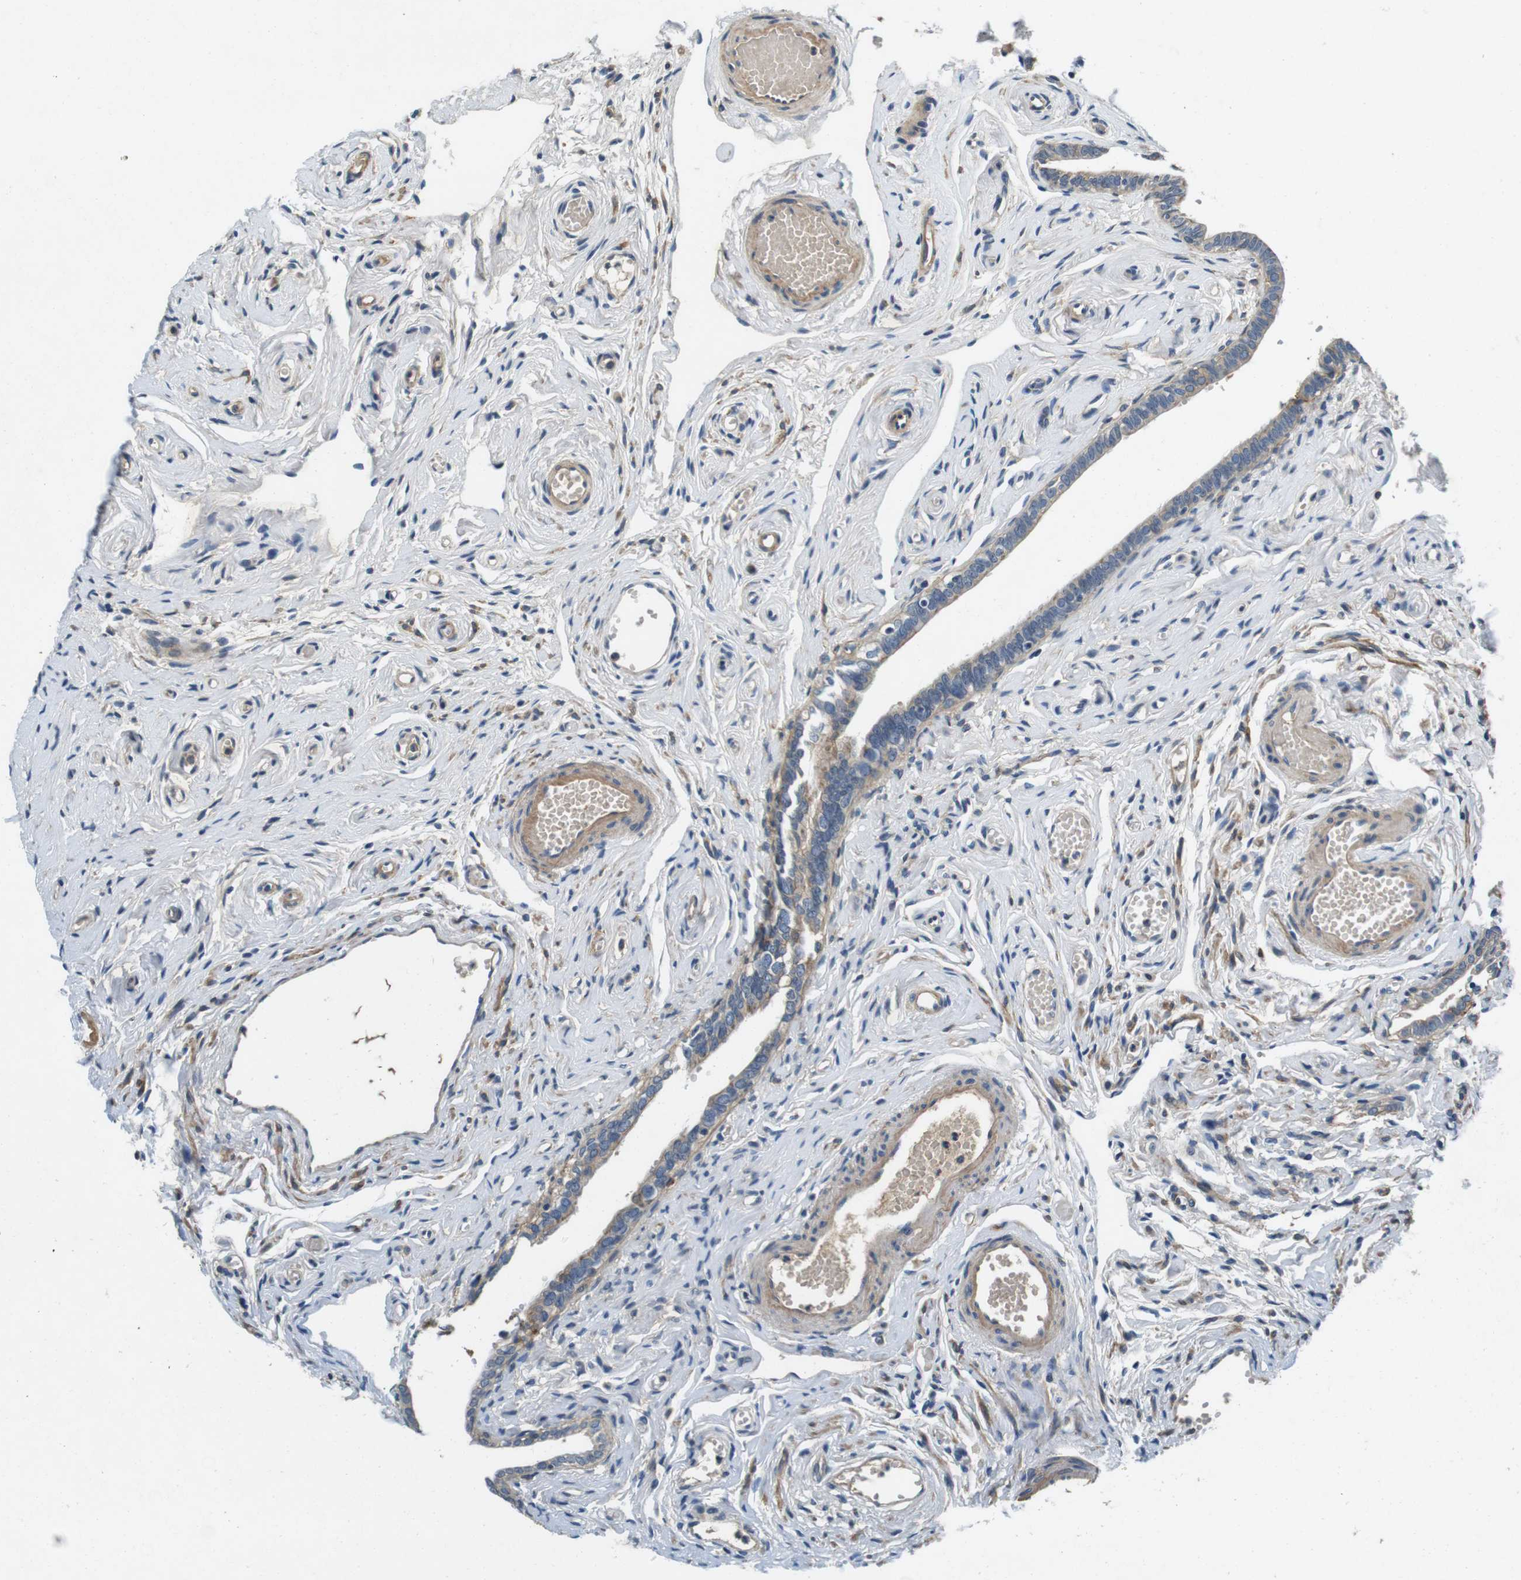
{"staining": {"intensity": "weak", "quantity": ">75%", "location": "cytoplasmic/membranous"}, "tissue": "fallopian tube", "cell_type": "Glandular cells", "image_type": "normal", "snomed": [{"axis": "morphology", "description": "Normal tissue, NOS"}, {"axis": "topography", "description": "Fallopian tube"}], "caption": "This histopathology image exhibits IHC staining of normal fallopian tube, with low weak cytoplasmic/membranous positivity in about >75% of glandular cells.", "gene": "DTNA", "patient": {"sex": "female", "age": 71}}